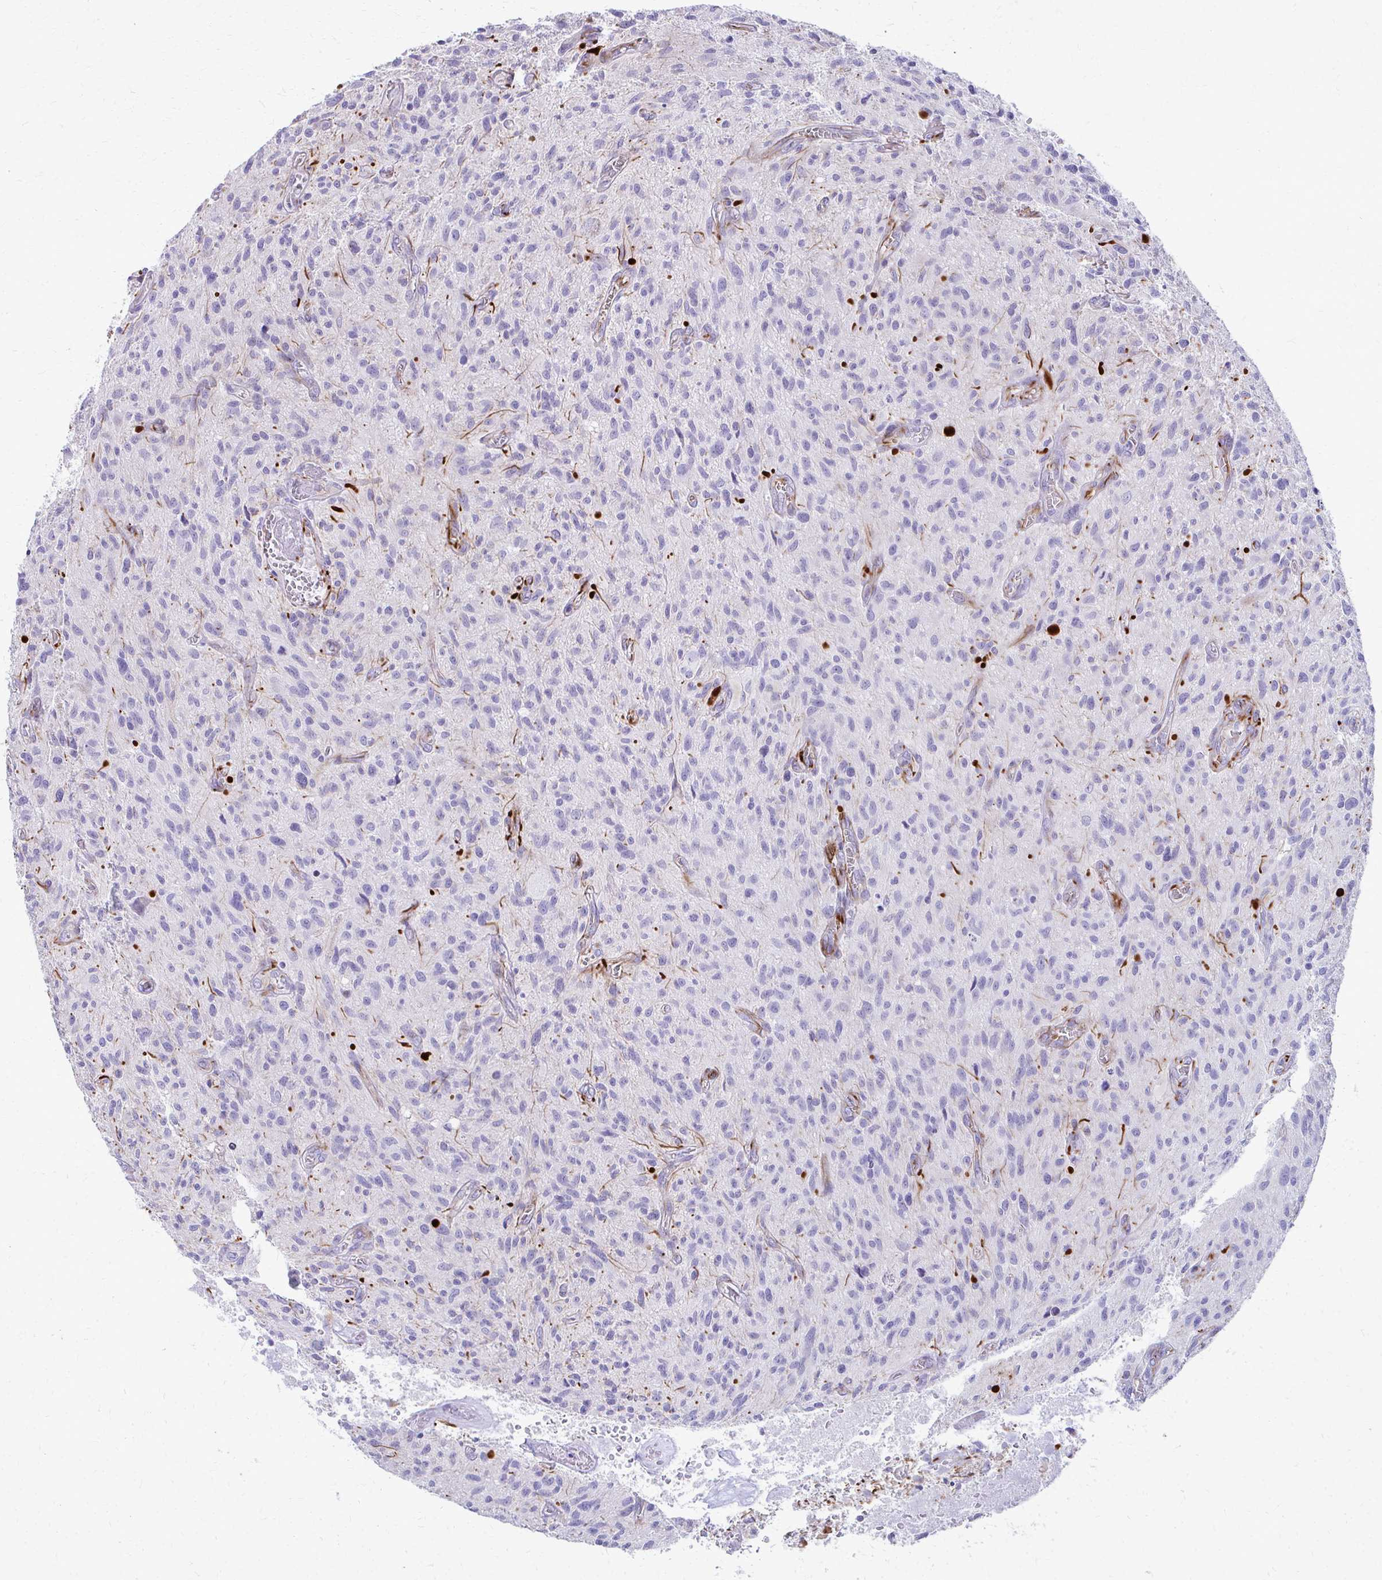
{"staining": {"intensity": "negative", "quantity": "none", "location": "none"}, "tissue": "glioma", "cell_type": "Tumor cells", "image_type": "cancer", "snomed": [{"axis": "morphology", "description": "Glioma, malignant, High grade"}, {"axis": "topography", "description": "Brain"}], "caption": "Protein analysis of high-grade glioma (malignant) displays no significant expression in tumor cells.", "gene": "TRIM6", "patient": {"sex": "male", "age": 75}}